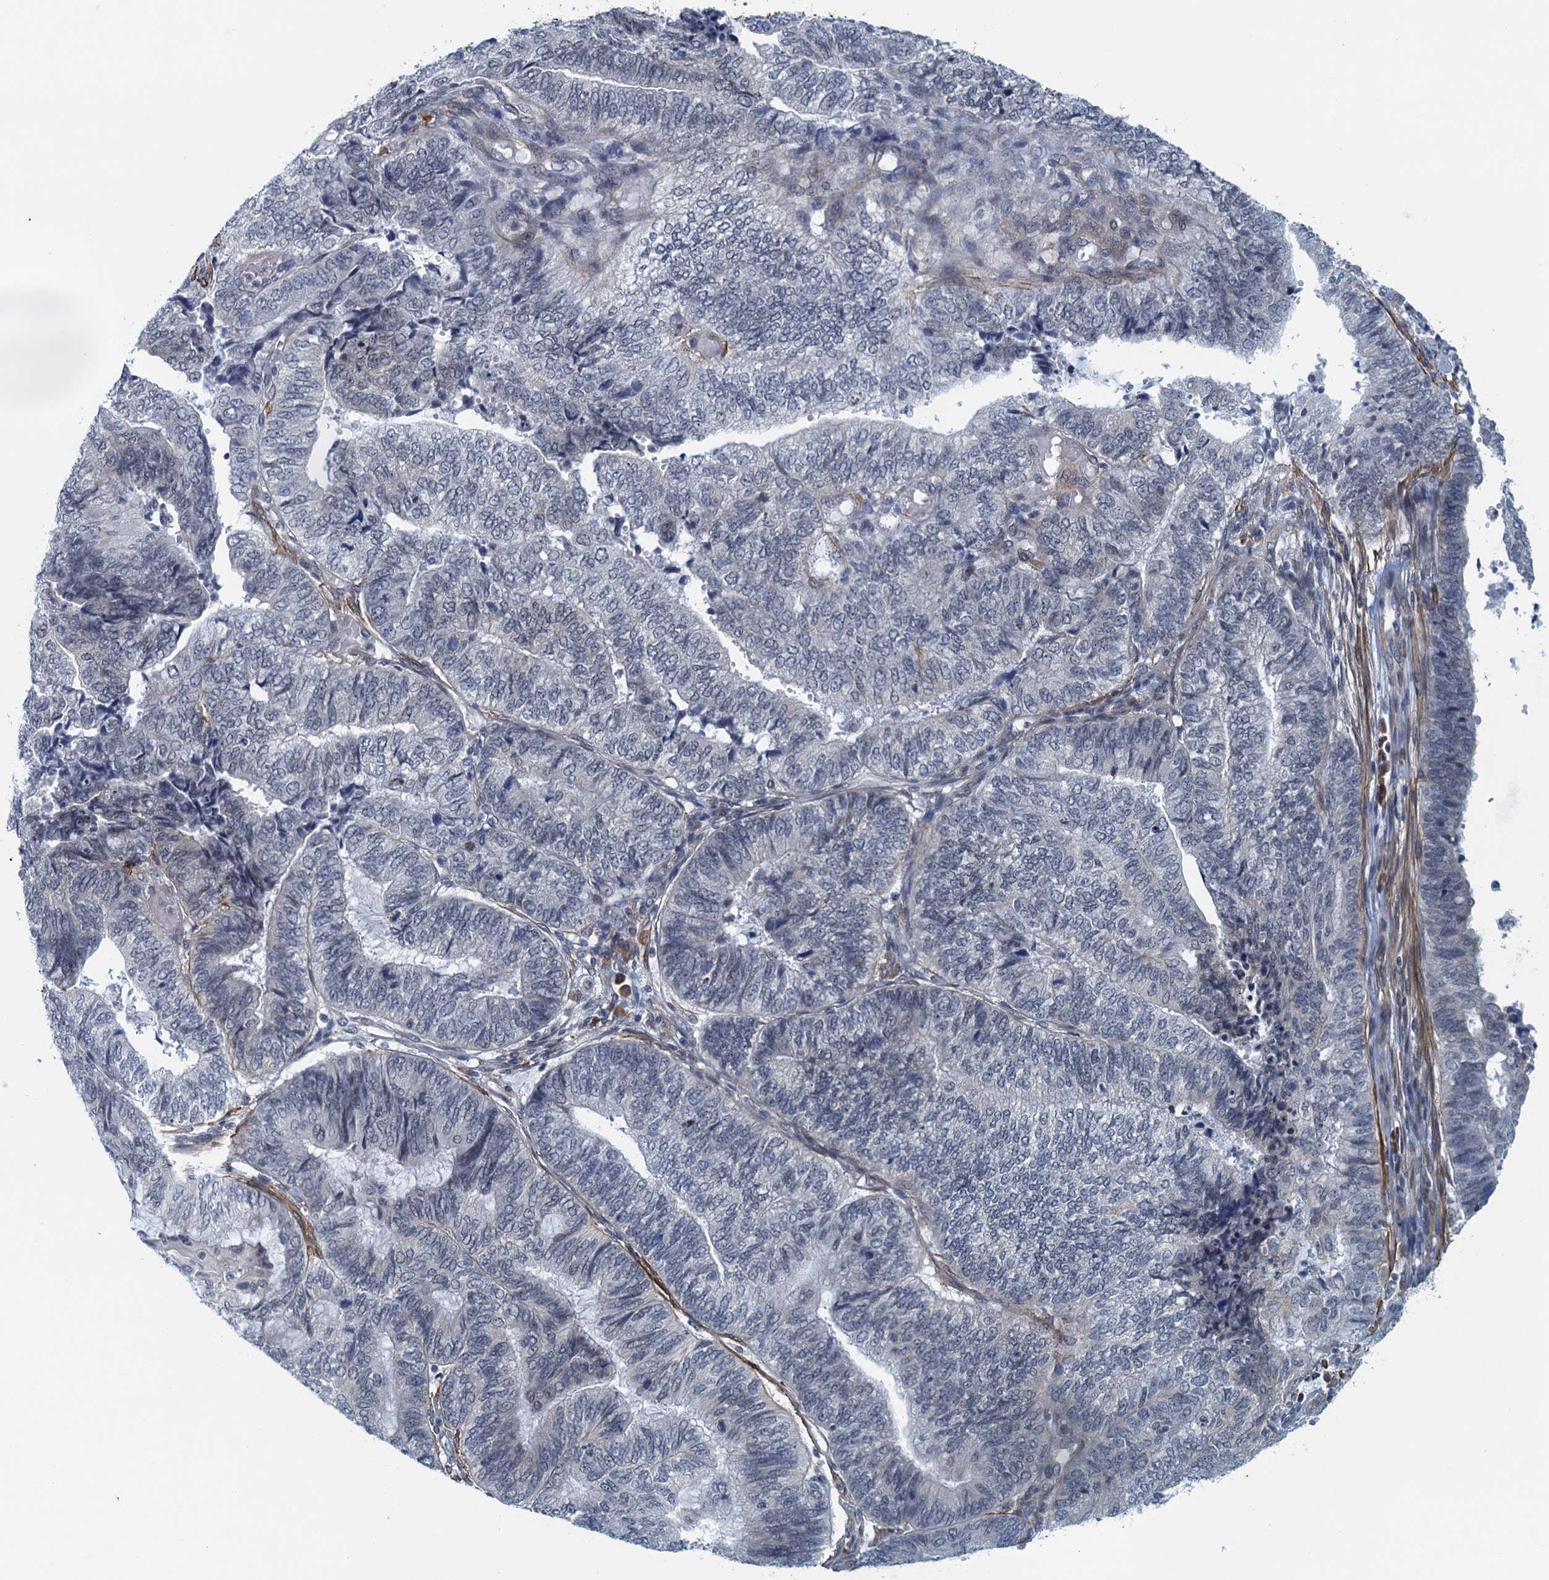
{"staining": {"intensity": "negative", "quantity": "none", "location": "none"}, "tissue": "endometrial cancer", "cell_type": "Tumor cells", "image_type": "cancer", "snomed": [{"axis": "morphology", "description": "Adenocarcinoma, NOS"}, {"axis": "topography", "description": "Uterus"}, {"axis": "topography", "description": "Endometrium"}], "caption": "Immunohistochemistry of human endometrial adenocarcinoma demonstrates no expression in tumor cells.", "gene": "ALG2", "patient": {"sex": "female", "age": 70}}